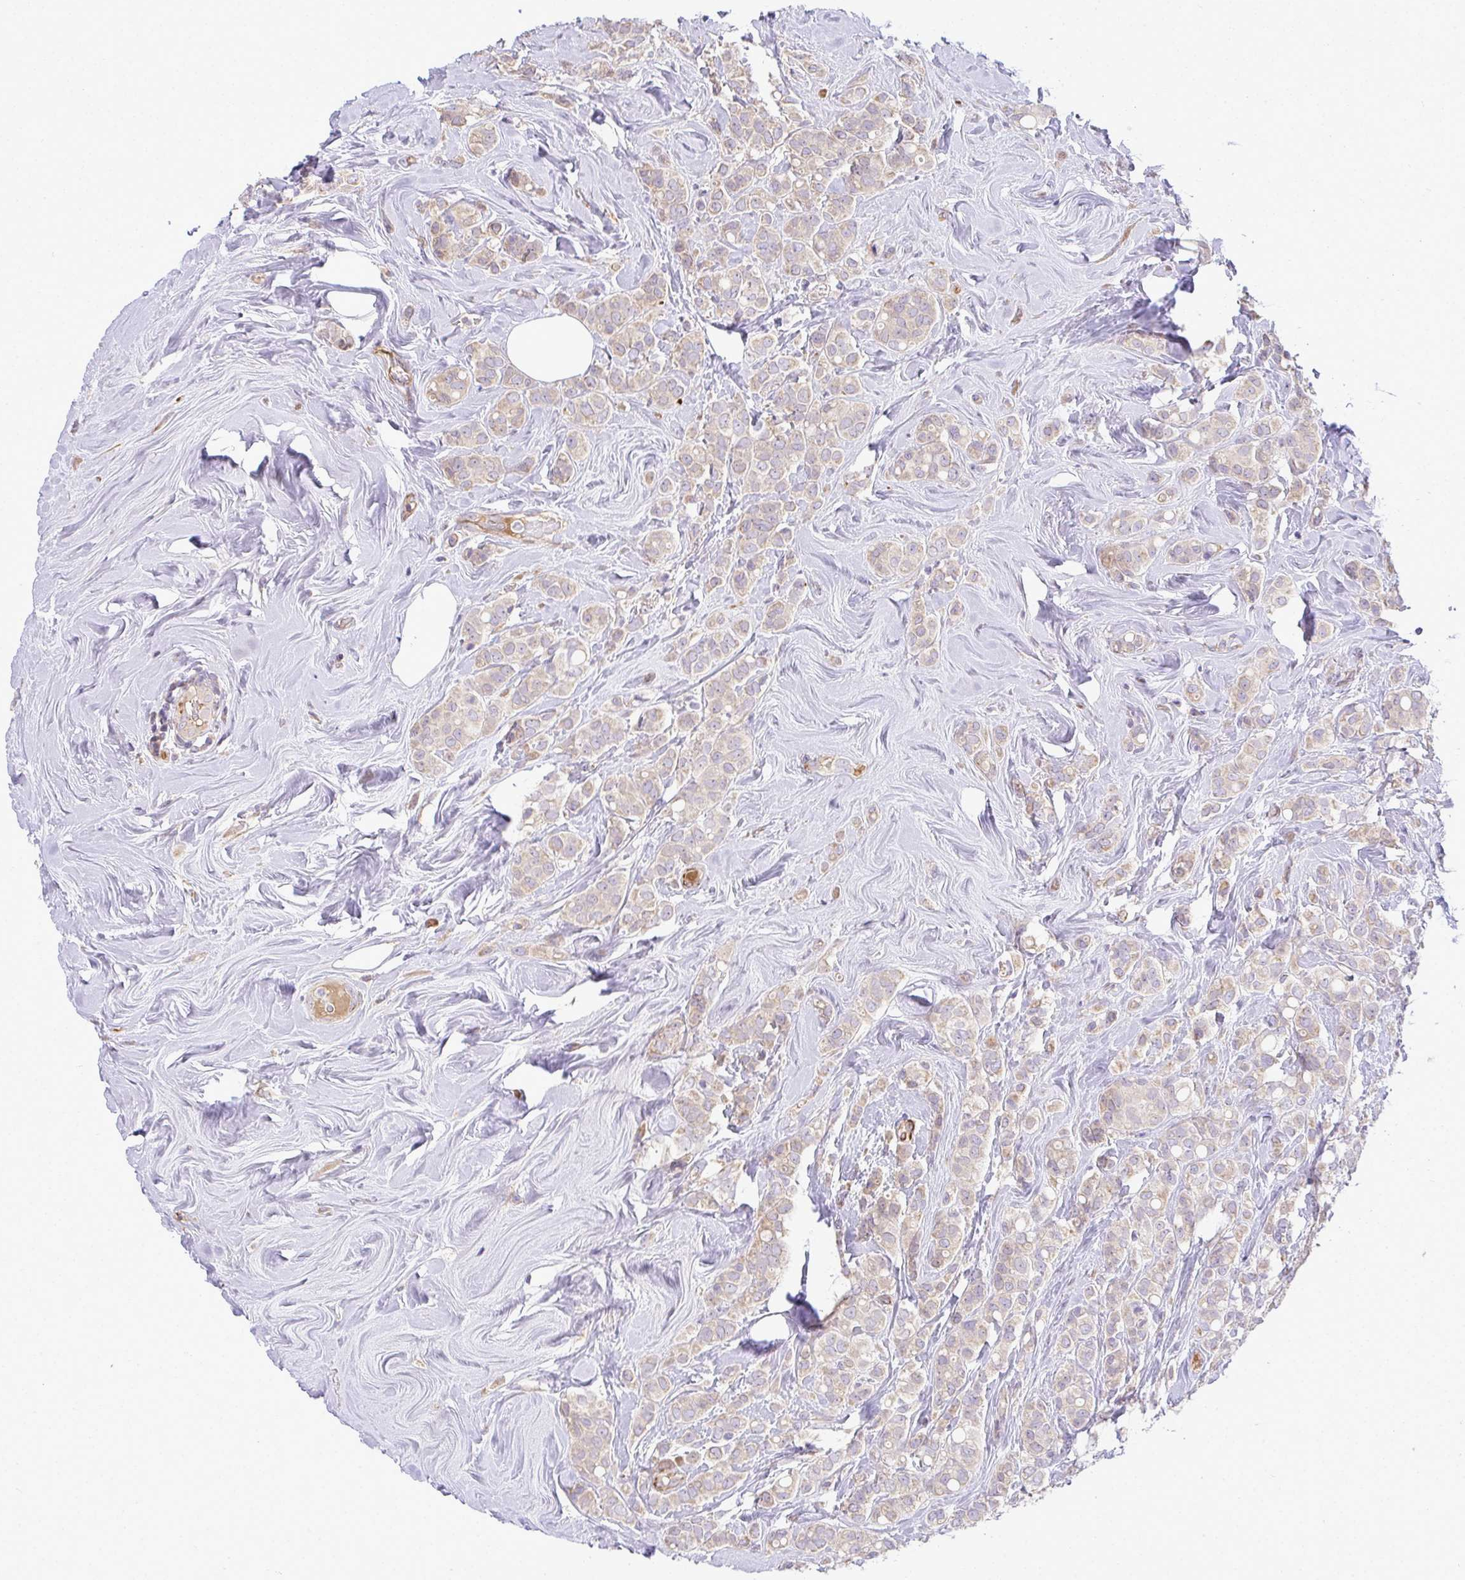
{"staining": {"intensity": "weak", "quantity": "25%-75%", "location": "cytoplasmic/membranous"}, "tissue": "breast cancer", "cell_type": "Tumor cells", "image_type": "cancer", "snomed": [{"axis": "morphology", "description": "Lobular carcinoma"}, {"axis": "topography", "description": "Breast"}], "caption": "Immunohistochemistry staining of breast cancer, which shows low levels of weak cytoplasmic/membranous positivity in approximately 25%-75% of tumor cells indicating weak cytoplasmic/membranous protein expression. The staining was performed using DAB (brown) for protein detection and nuclei were counterstained in hematoxylin (blue).", "gene": "GRID2", "patient": {"sex": "female", "age": 68}}